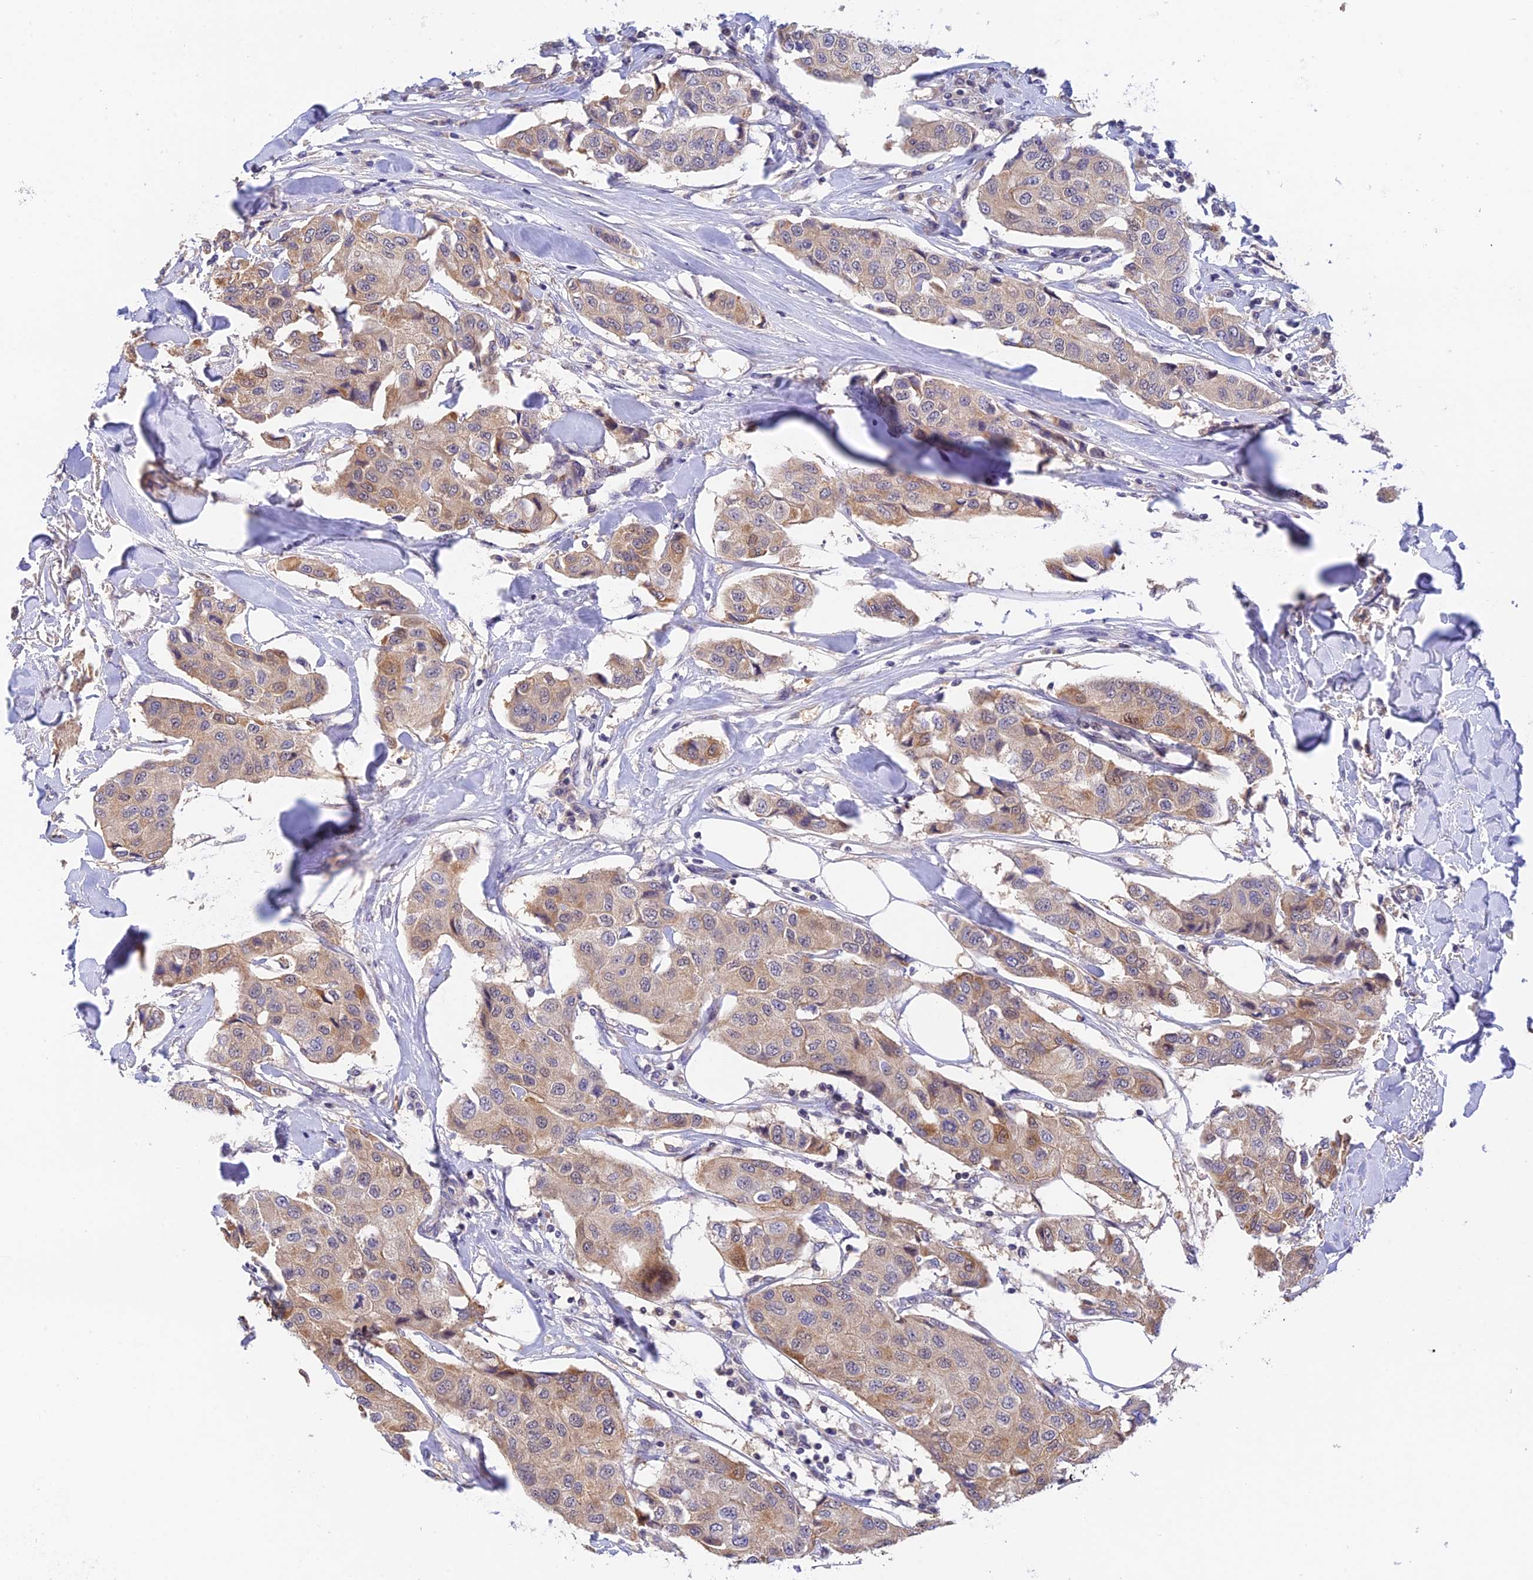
{"staining": {"intensity": "weak", "quantity": "25%-75%", "location": "cytoplasmic/membranous"}, "tissue": "breast cancer", "cell_type": "Tumor cells", "image_type": "cancer", "snomed": [{"axis": "morphology", "description": "Duct carcinoma"}, {"axis": "topography", "description": "Breast"}], "caption": "Brown immunohistochemical staining in human breast infiltrating ductal carcinoma demonstrates weak cytoplasmic/membranous positivity in about 25%-75% of tumor cells.", "gene": "CWH43", "patient": {"sex": "female", "age": 80}}